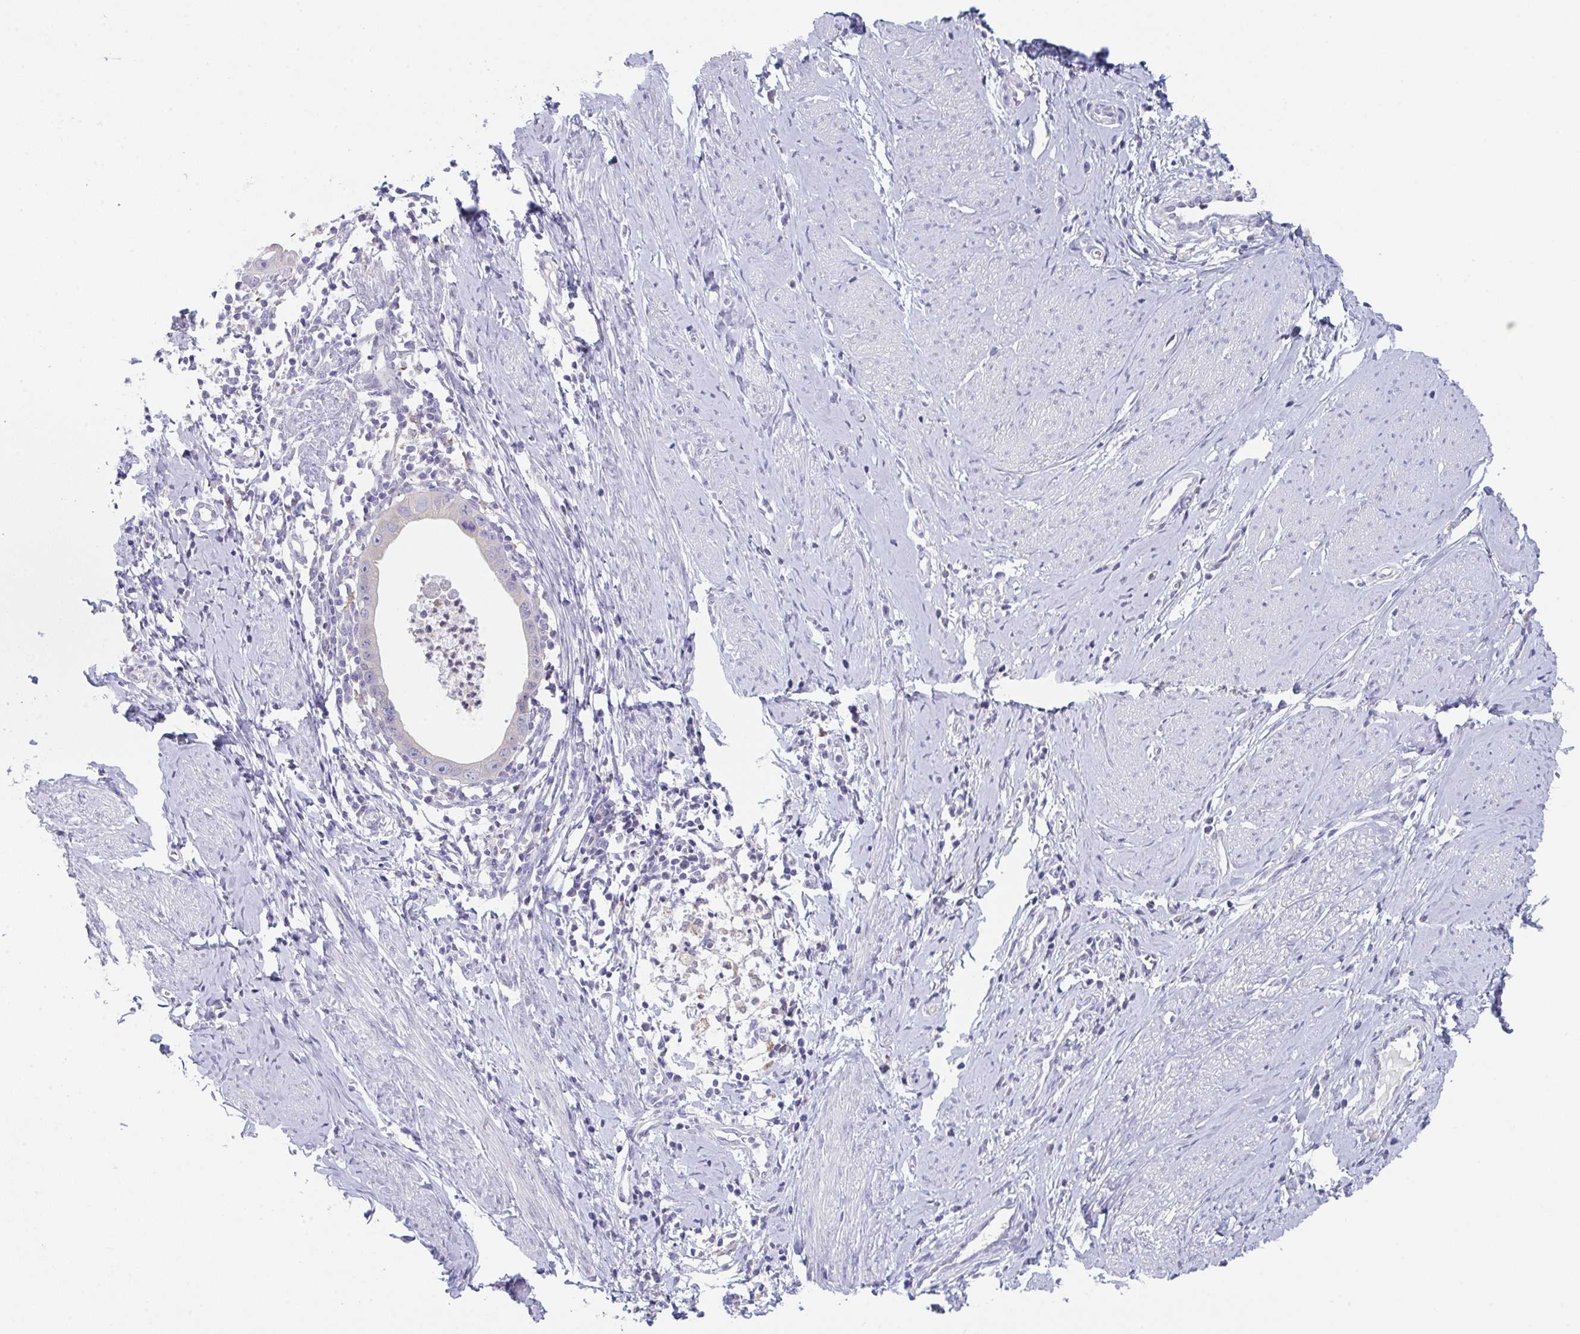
{"staining": {"intensity": "negative", "quantity": "none", "location": "none"}, "tissue": "cervical cancer", "cell_type": "Tumor cells", "image_type": "cancer", "snomed": [{"axis": "morphology", "description": "Adenocarcinoma, NOS"}, {"axis": "topography", "description": "Cervix"}], "caption": "Immunohistochemistry (IHC) image of cervical cancer stained for a protein (brown), which demonstrates no positivity in tumor cells.", "gene": "PTPRD", "patient": {"sex": "female", "age": 36}}